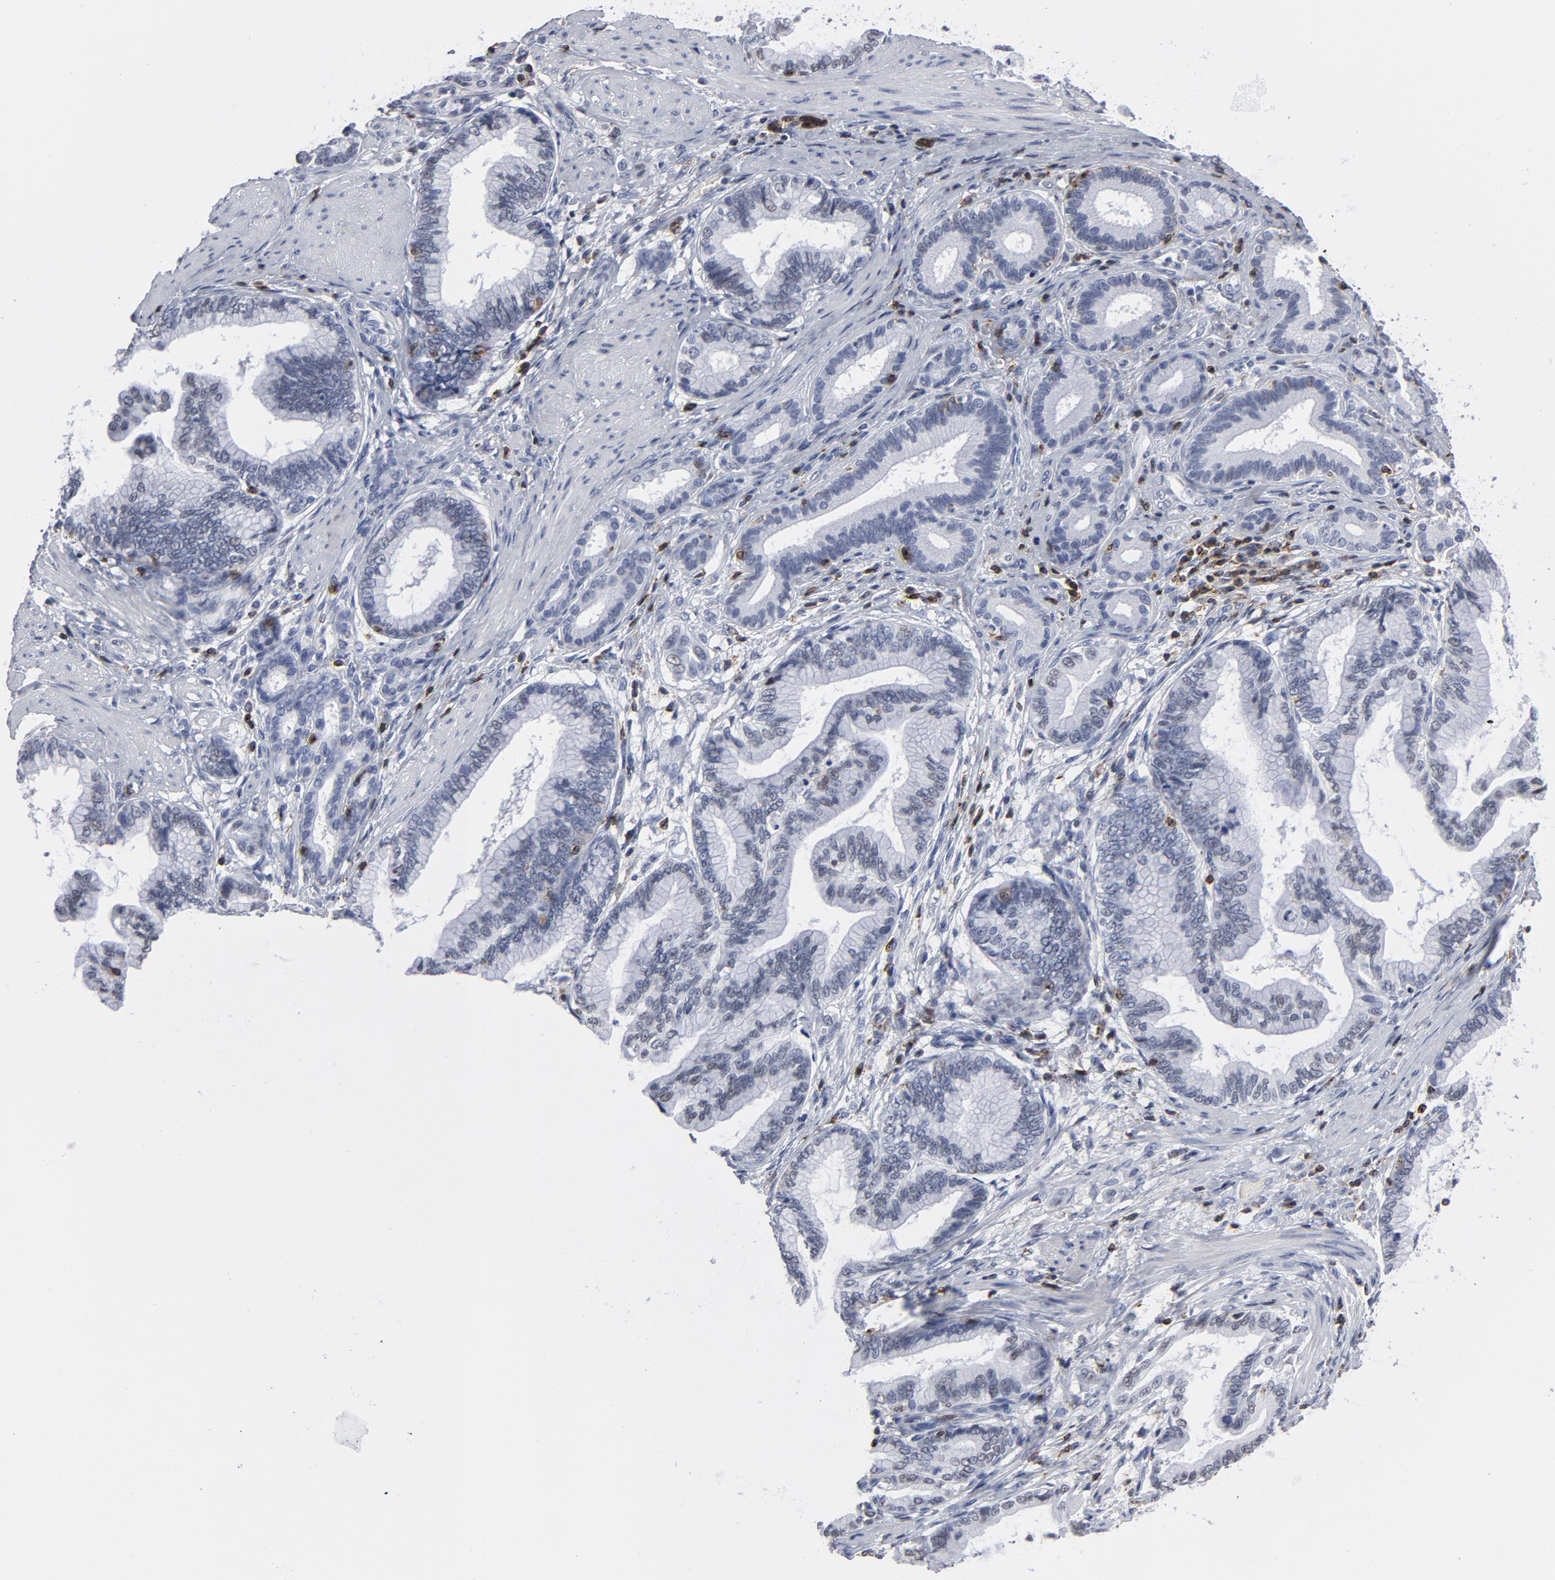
{"staining": {"intensity": "negative", "quantity": "none", "location": "none"}, "tissue": "pancreatic cancer", "cell_type": "Tumor cells", "image_type": "cancer", "snomed": [{"axis": "morphology", "description": "Adenocarcinoma, NOS"}, {"axis": "topography", "description": "Pancreas"}], "caption": "Immunohistochemistry image of human pancreatic adenocarcinoma stained for a protein (brown), which shows no positivity in tumor cells.", "gene": "CD2", "patient": {"sex": "female", "age": 64}}